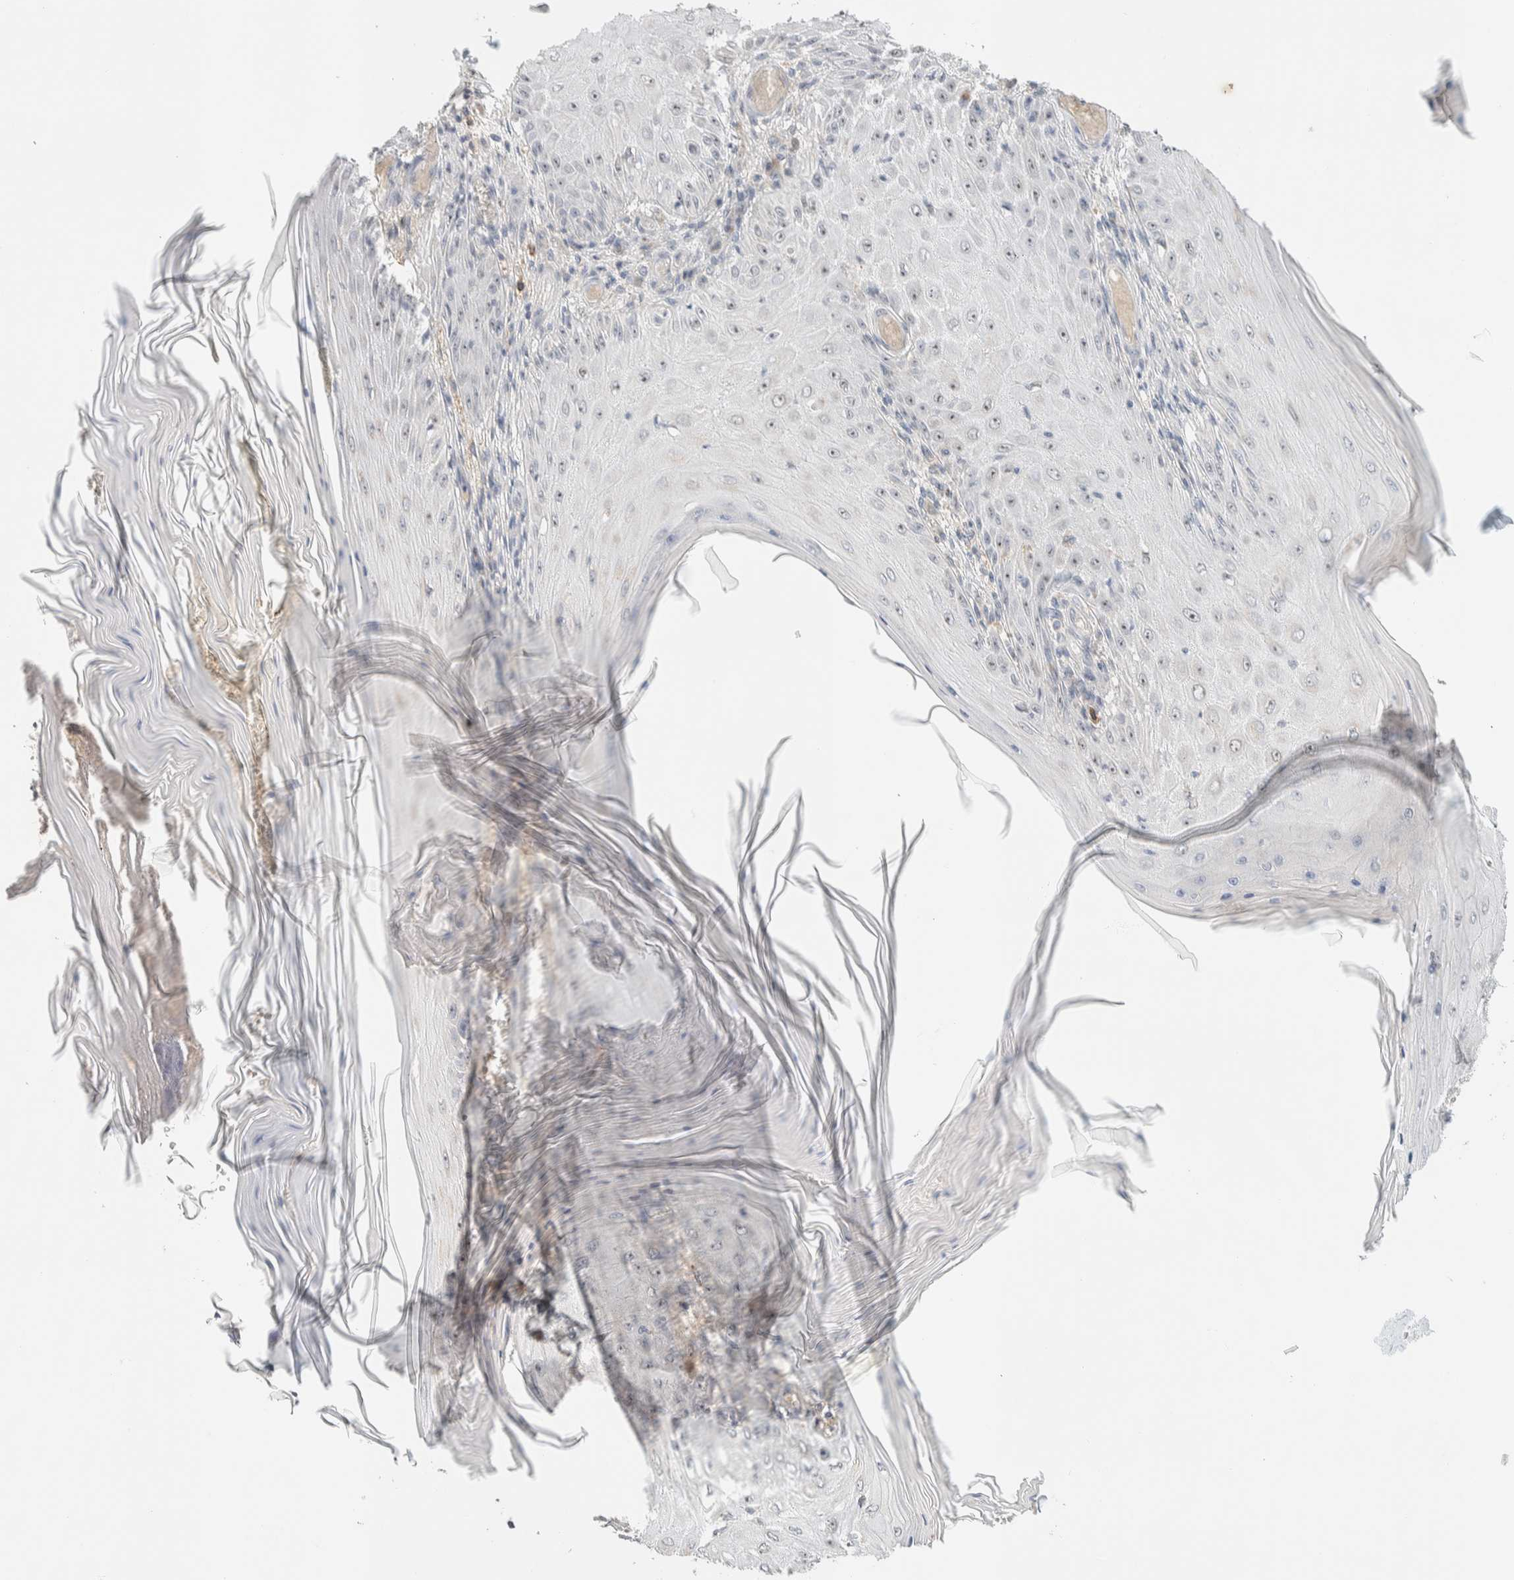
{"staining": {"intensity": "negative", "quantity": "none", "location": "none"}, "tissue": "skin cancer", "cell_type": "Tumor cells", "image_type": "cancer", "snomed": [{"axis": "morphology", "description": "Squamous cell carcinoma, NOS"}, {"axis": "topography", "description": "Skin"}], "caption": "There is no significant expression in tumor cells of squamous cell carcinoma (skin).", "gene": "HDHD3", "patient": {"sex": "female", "age": 73}}